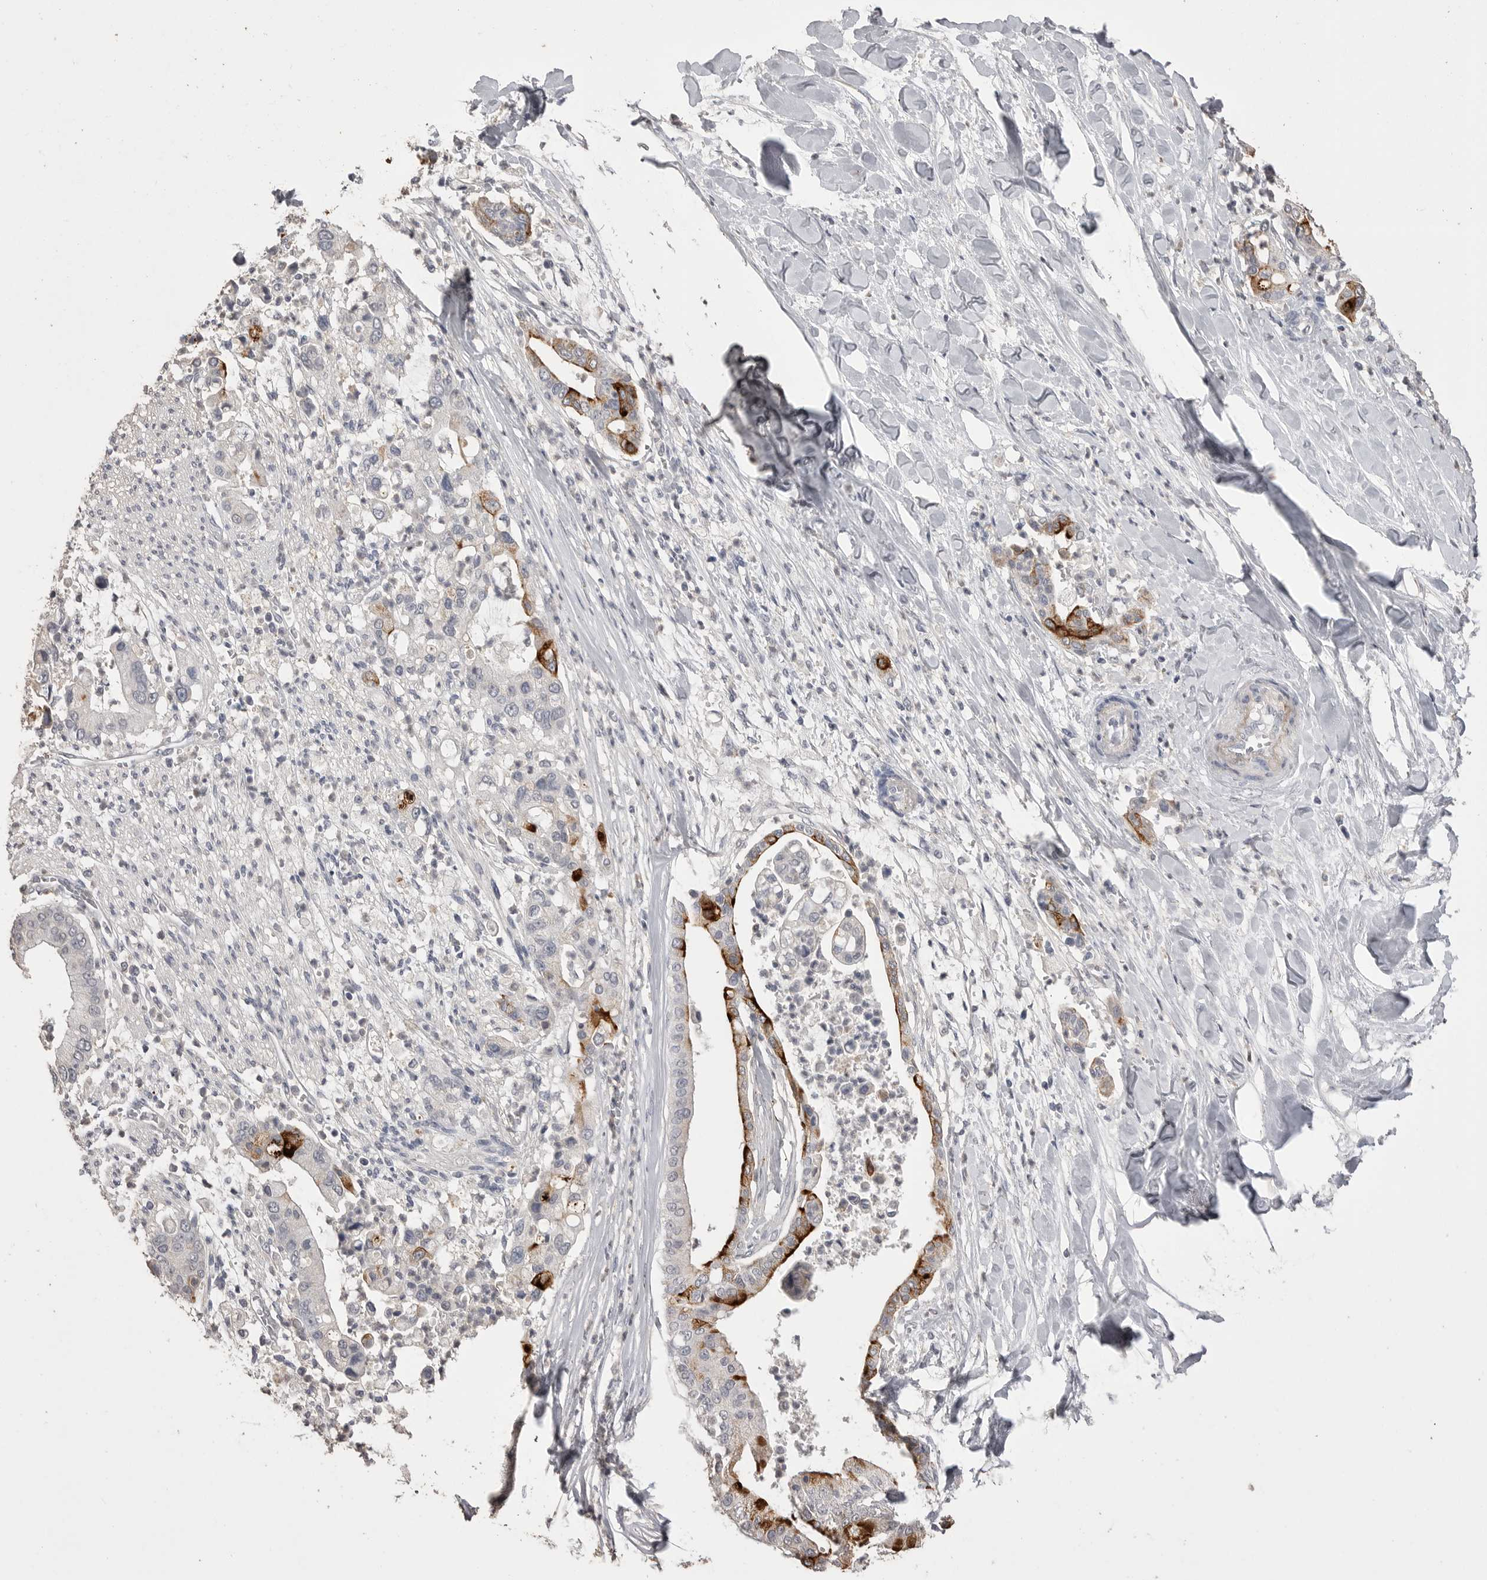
{"staining": {"intensity": "moderate", "quantity": "25%-75%", "location": "cytoplasmic/membranous"}, "tissue": "liver cancer", "cell_type": "Tumor cells", "image_type": "cancer", "snomed": [{"axis": "morphology", "description": "Cholangiocarcinoma"}, {"axis": "topography", "description": "Liver"}], "caption": "Protein analysis of liver cancer tissue shows moderate cytoplasmic/membranous positivity in approximately 25%-75% of tumor cells. The staining is performed using DAB (3,3'-diaminobenzidine) brown chromogen to label protein expression. The nuclei are counter-stained blue using hematoxylin.", "gene": "MMP7", "patient": {"sex": "female", "age": 54}}